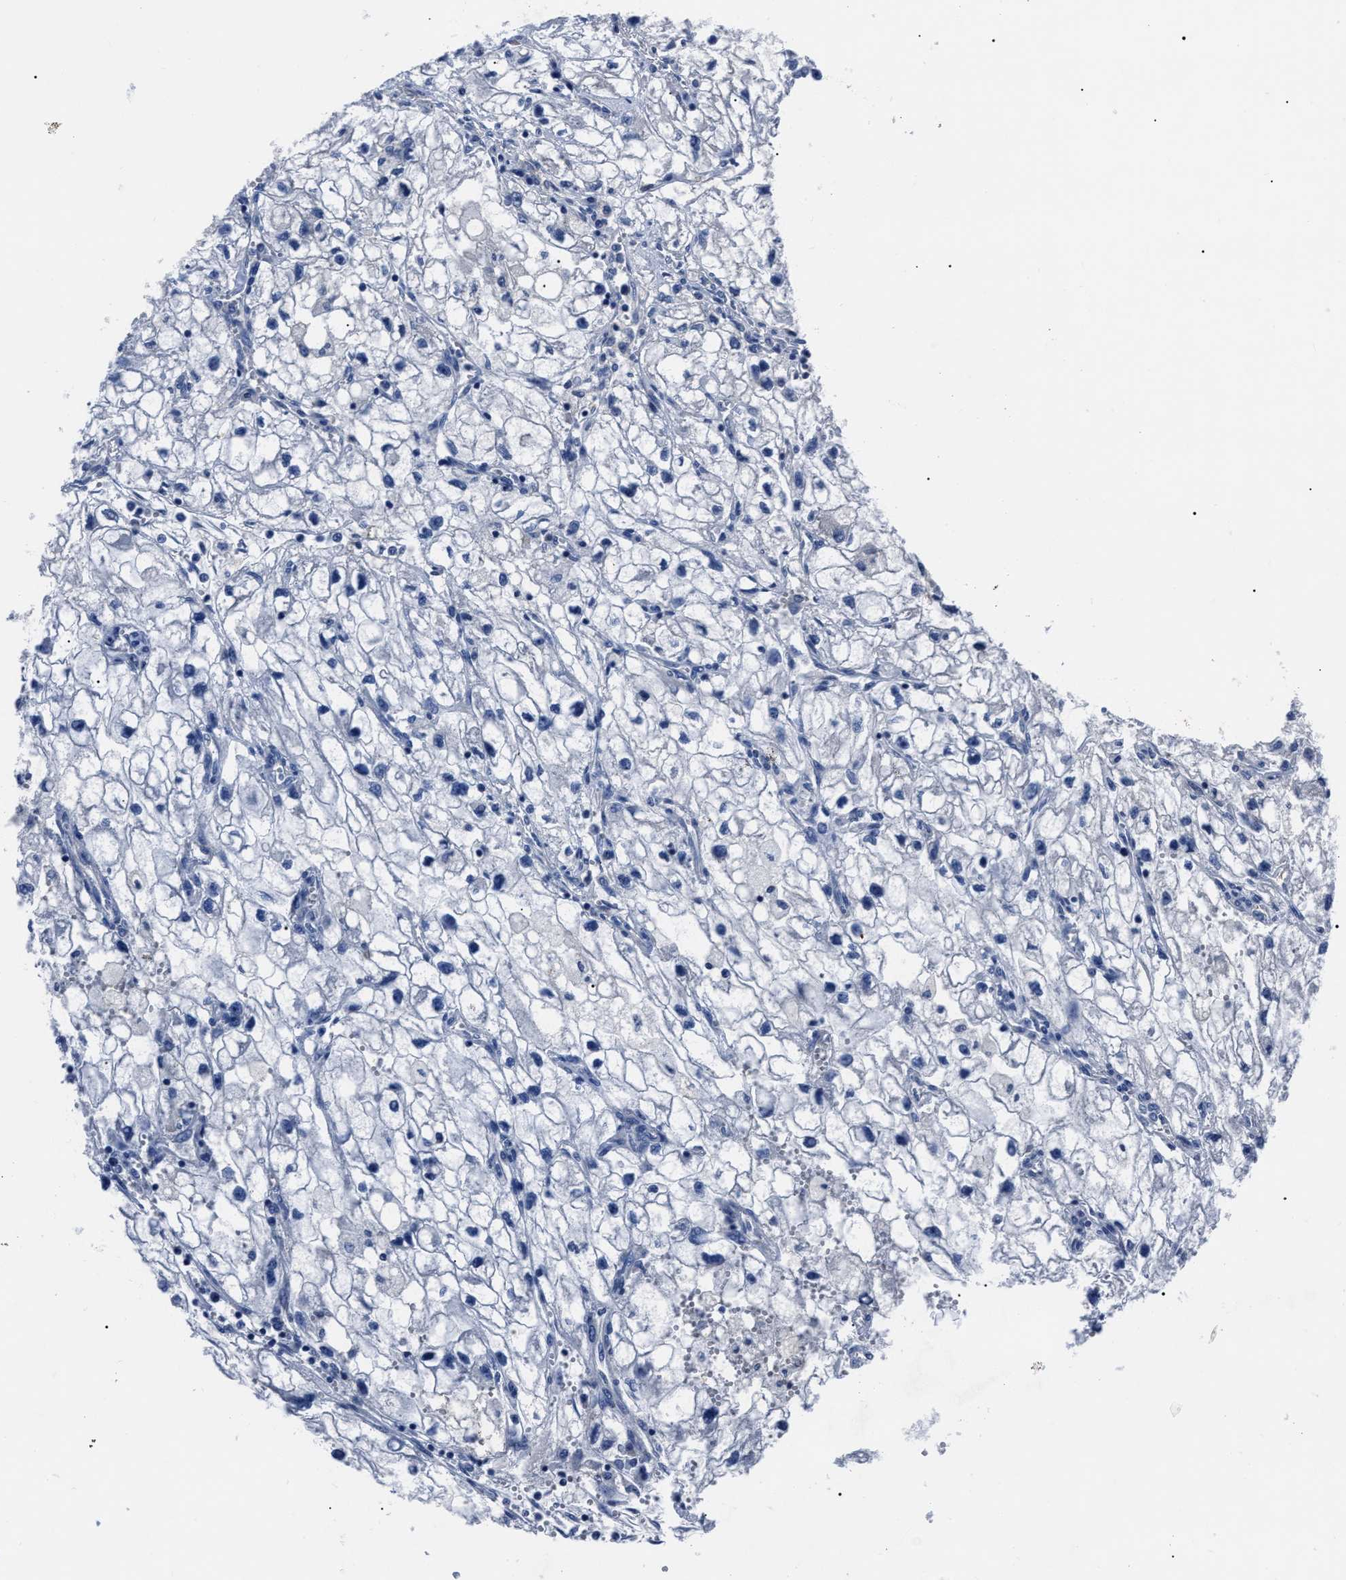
{"staining": {"intensity": "negative", "quantity": "none", "location": "none"}, "tissue": "renal cancer", "cell_type": "Tumor cells", "image_type": "cancer", "snomed": [{"axis": "morphology", "description": "Adenocarcinoma, NOS"}, {"axis": "topography", "description": "Kidney"}], "caption": "A high-resolution photomicrograph shows IHC staining of renal cancer, which shows no significant positivity in tumor cells. The staining was performed using DAB to visualize the protein expression in brown, while the nuclei were stained in blue with hematoxylin (Magnification: 20x).", "gene": "LRWD1", "patient": {"sex": "female", "age": 70}}